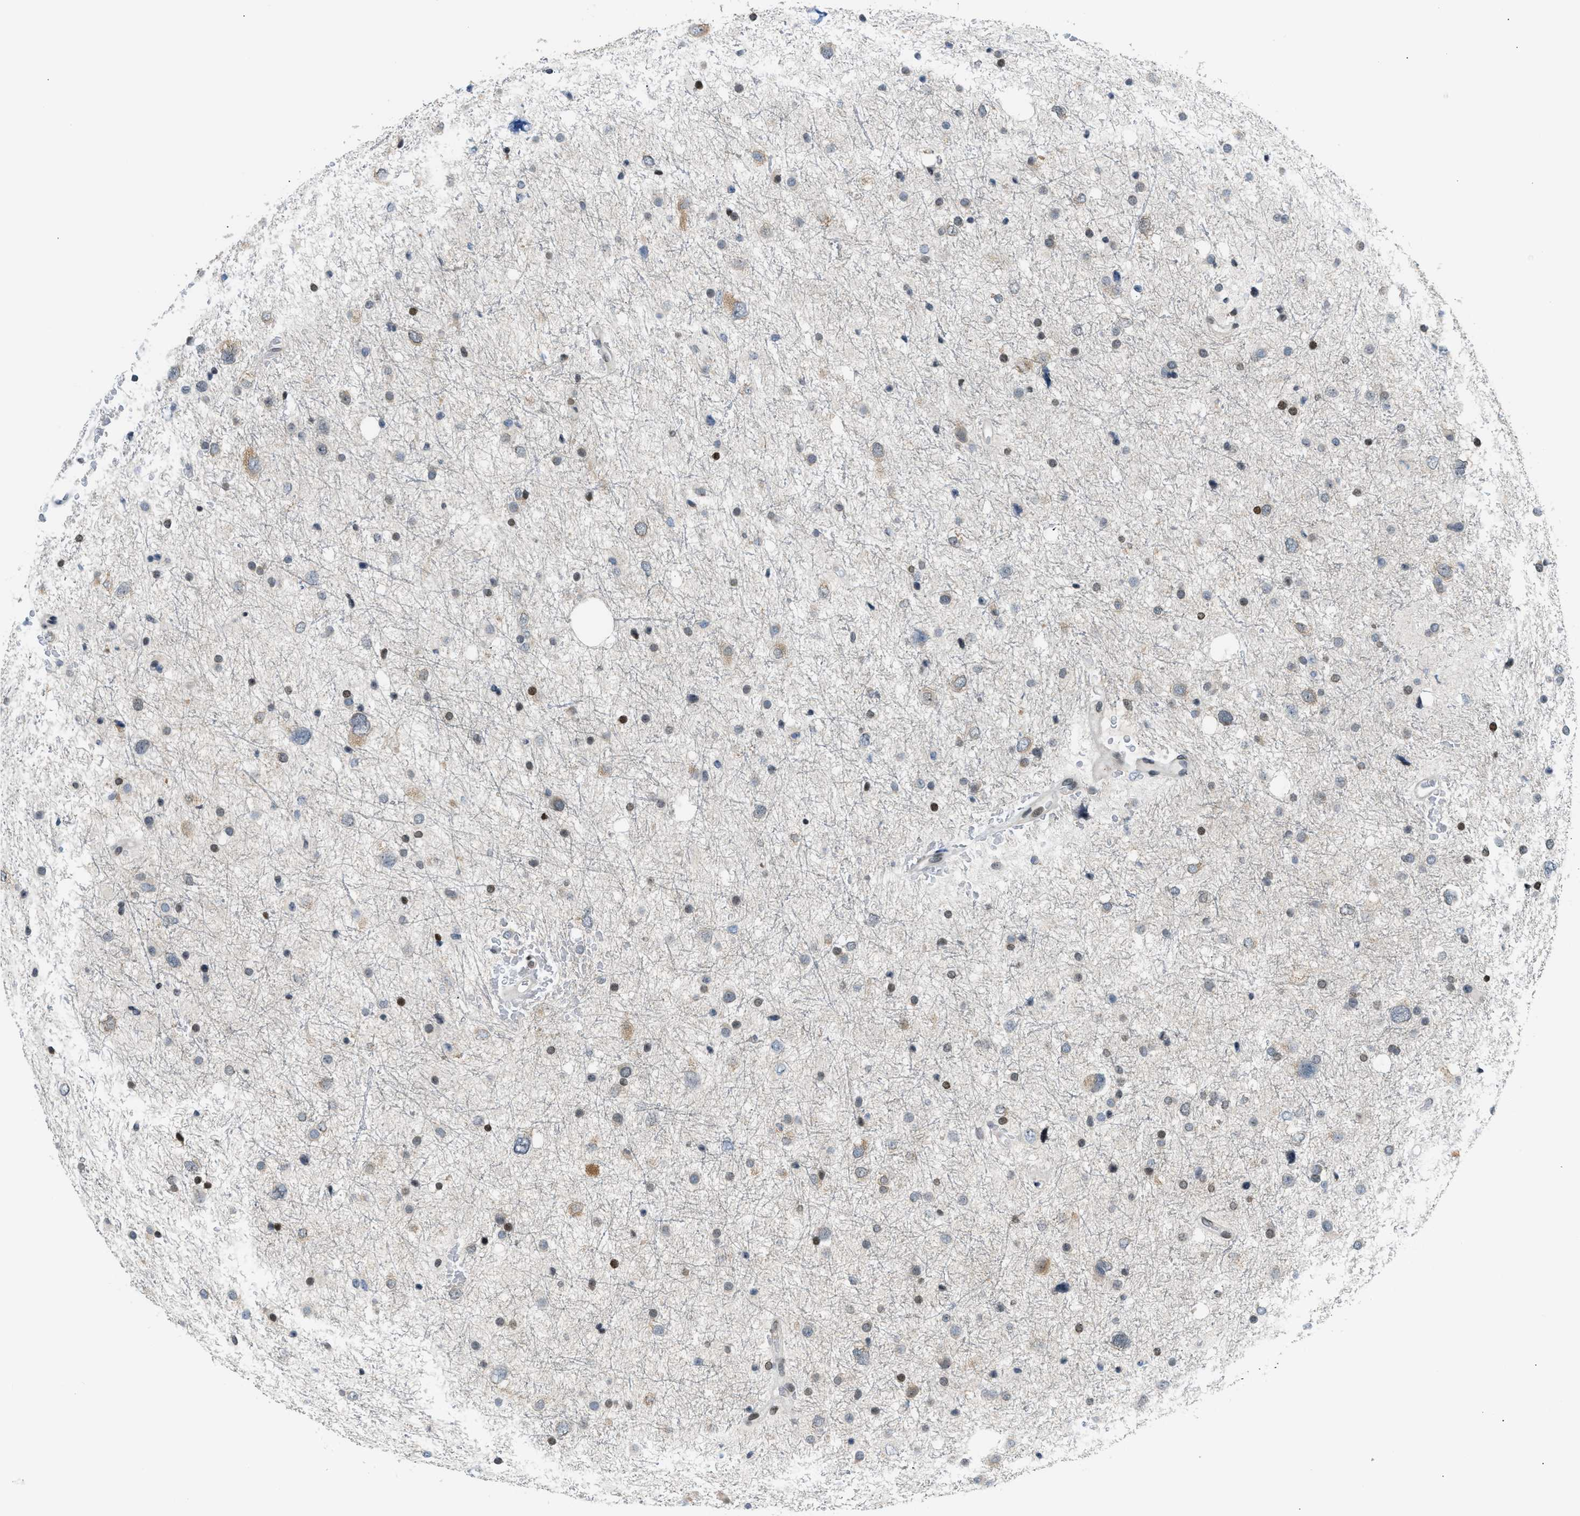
{"staining": {"intensity": "moderate", "quantity": "<25%", "location": "cytoplasmic/membranous"}, "tissue": "glioma", "cell_type": "Tumor cells", "image_type": "cancer", "snomed": [{"axis": "morphology", "description": "Glioma, malignant, Low grade"}, {"axis": "topography", "description": "Brain"}], "caption": "A micrograph of malignant glioma (low-grade) stained for a protein reveals moderate cytoplasmic/membranous brown staining in tumor cells.", "gene": "NPS", "patient": {"sex": "female", "age": 37}}